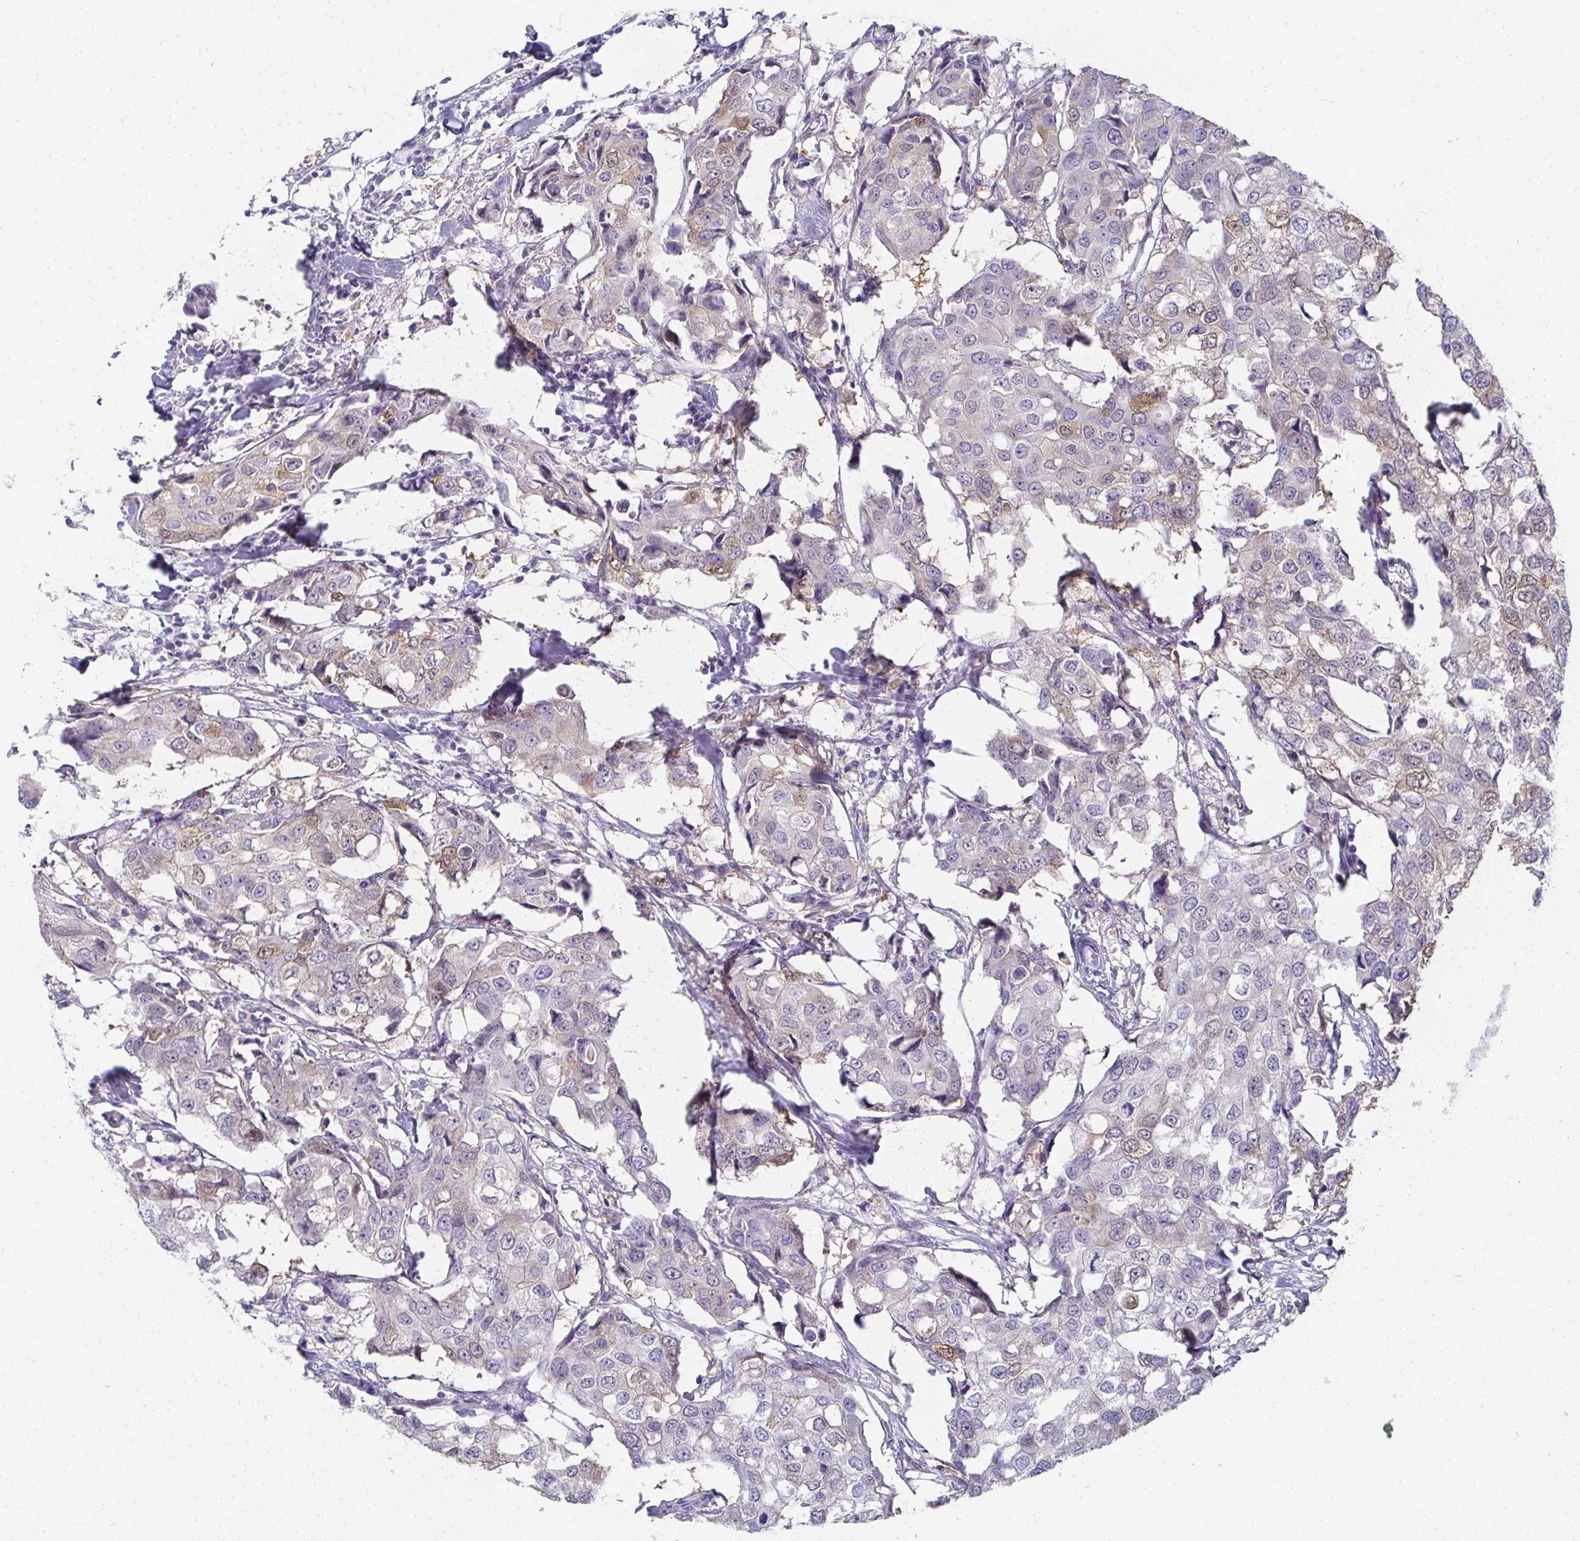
{"staining": {"intensity": "weak", "quantity": "<25%", "location": "cytoplasmic/membranous"}, "tissue": "breast cancer", "cell_type": "Tumor cells", "image_type": "cancer", "snomed": [{"axis": "morphology", "description": "Duct carcinoma"}, {"axis": "topography", "description": "Breast"}], "caption": "A high-resolution photomicrograph shows immunohistochemistry staining of breast cancer (invasive ductal carcinoma), which shows no significant expression in tumor cells.", "gene": "RBP1", "patient": {"sex": "female", "age": 27}}